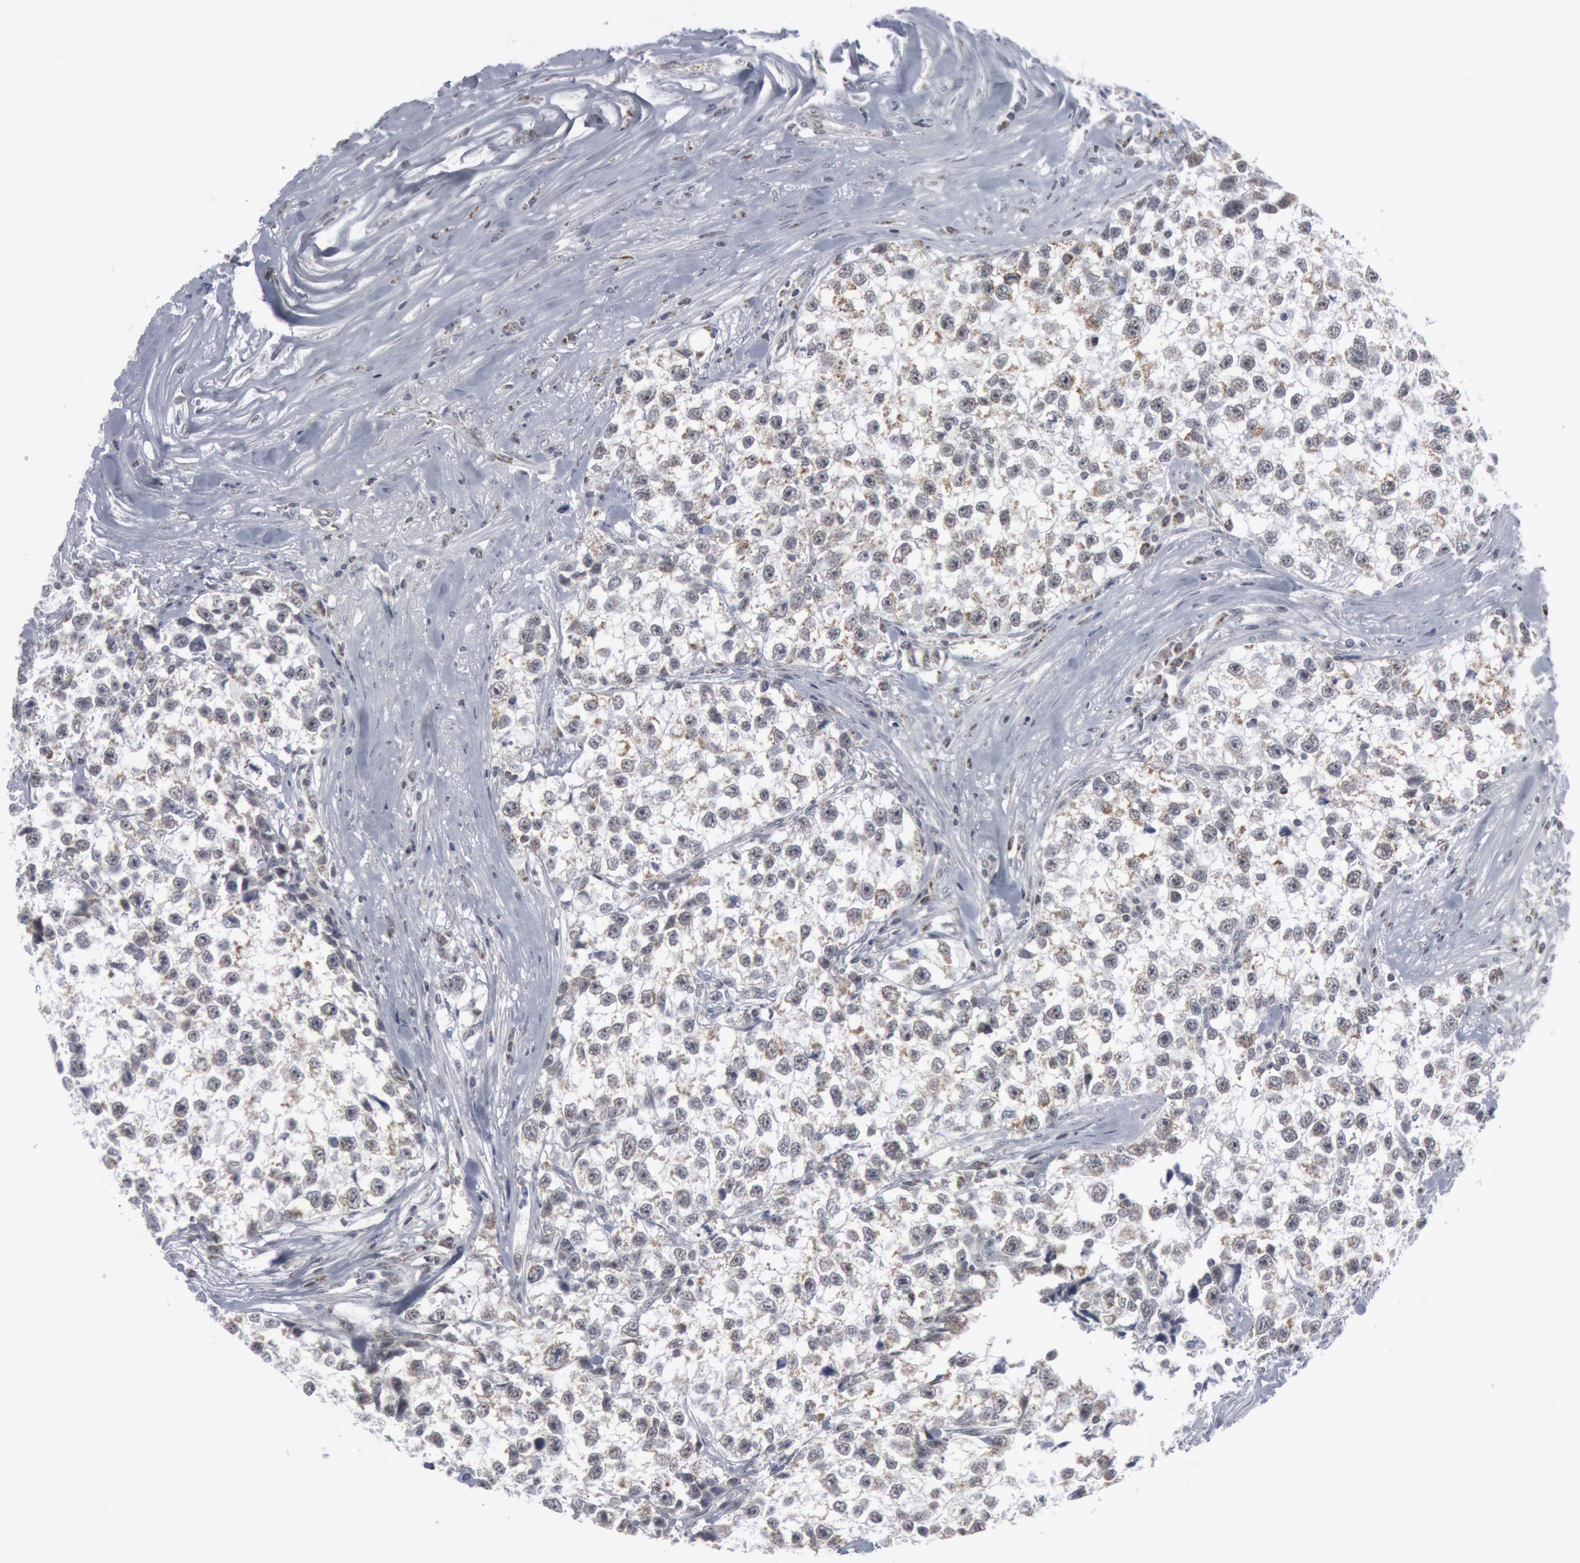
{"staining": {"intensity": "negative", "quantity": "none", "location": "none"}, "tissue": "testis cancer", "cell_type": "Tumor cells", "image_type": "cancer", "snomed": [{"axis": "morphology", "description": "Seminoma, NOS"}, {"axis": "morphology", "description": "Carcinoma, Embryonal, NOS"}, {"axis": "topography", "description": "Testis"}], "caption": "Immunohistochemistry photomicrograph of neoplastic tissue: testis cancer stained with DAB (3,3'-diaminobenzidine) shows no significant protein staining in tumor cells.", "gene": "CASP9", "patient": {"sex": "male", "age": 30}}